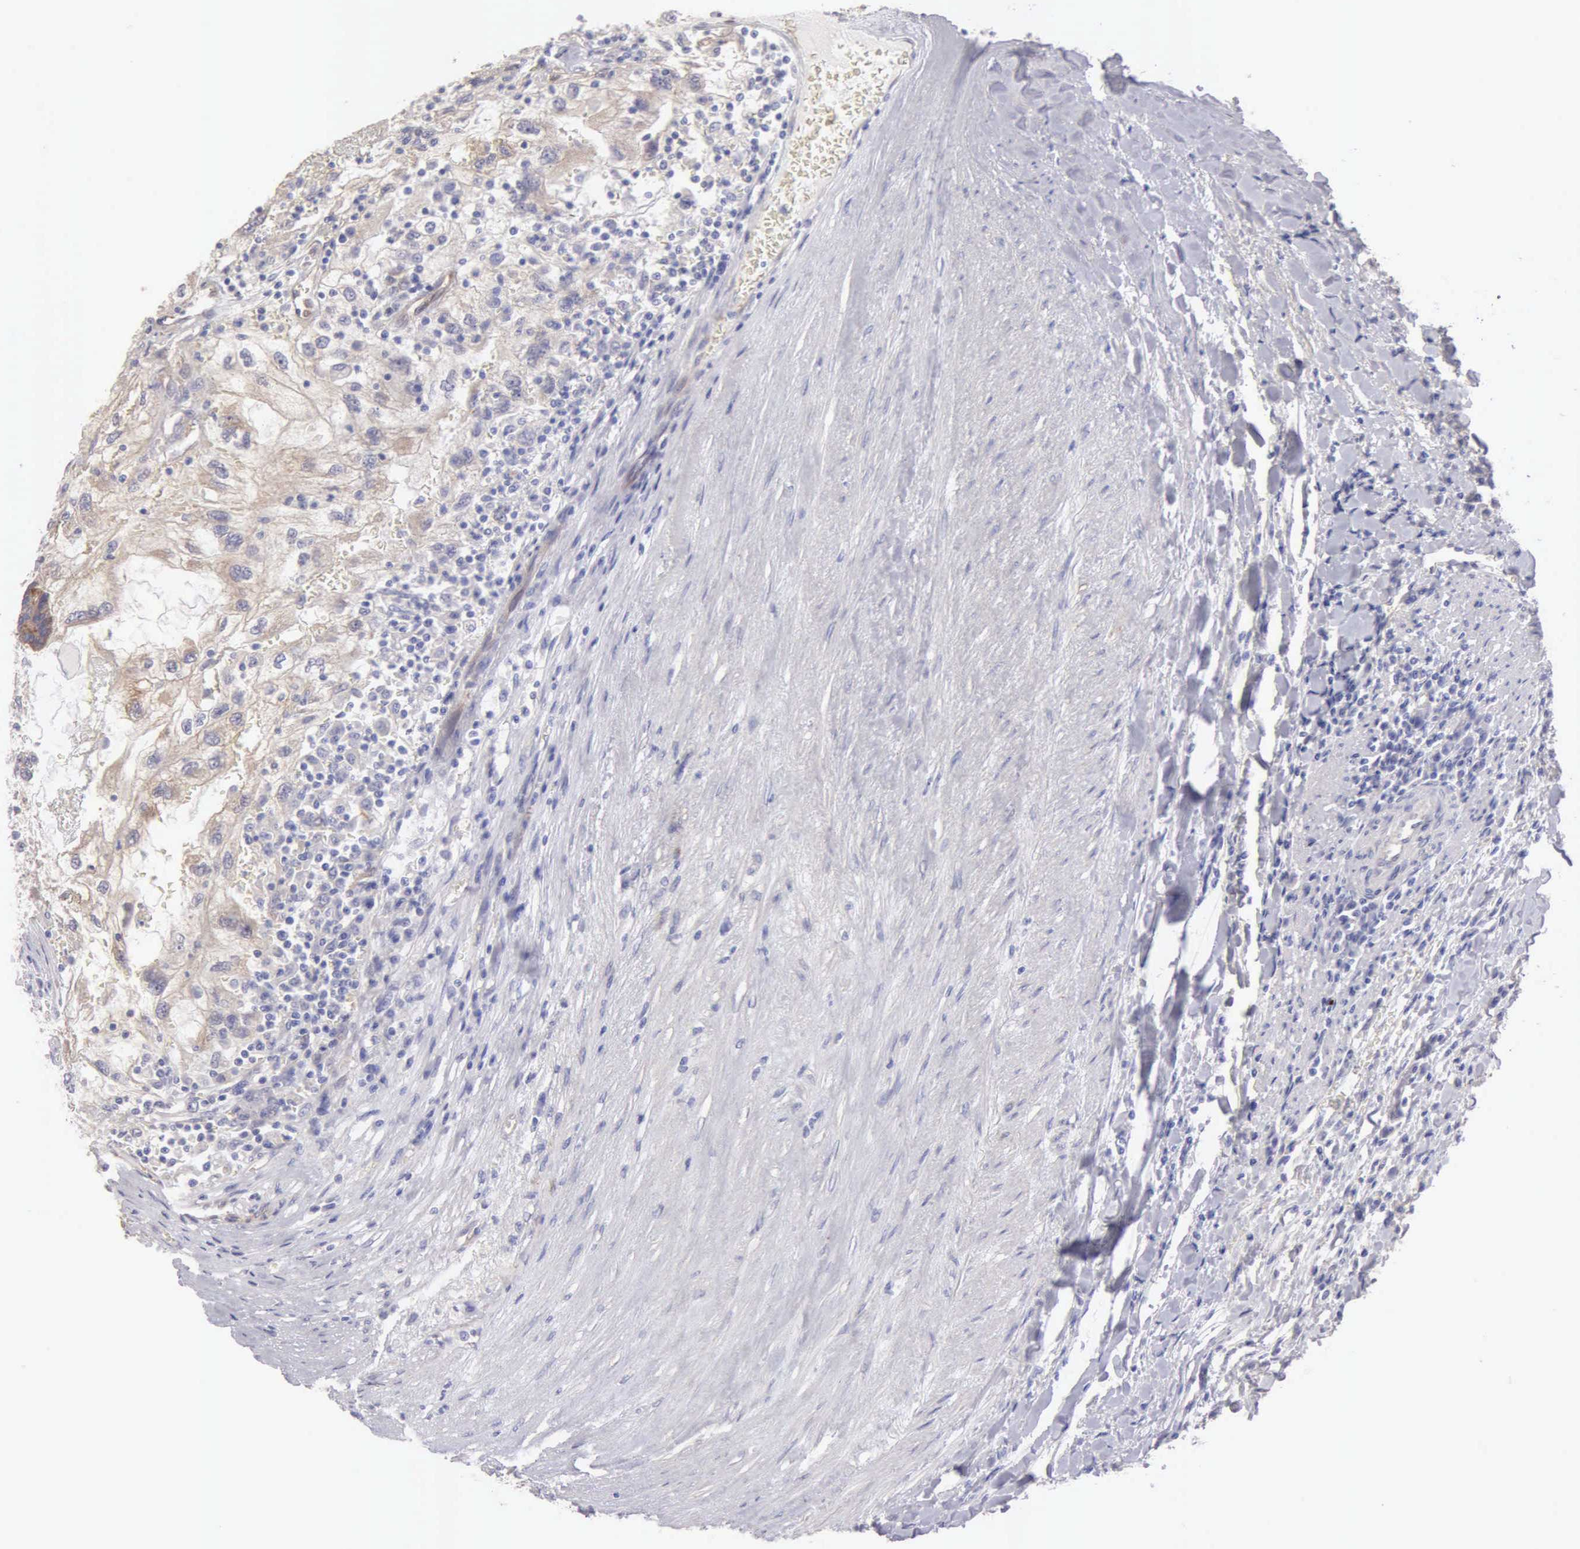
{"staining": {"intensity": "weak", "quantity": "25%-75%", "location": "cytoplasmic/membranous"}, "tissue": "renal cancer", "cell_type": "Tumor cells", "image_type": "cancer", "snomed": [{"axis": "morphology", "description": "Normal tissue, NOS"}, {"axis": "morphology", "description": "Adenocarcinoma, NOS"}, {"axis": "topography", "description": "Kidney"}], "caption": "Immunohistochemical staining of human renal cancer reveals low levels of weak cytoplasmic/membranous protein expression in approximately 25%-75% of tumor cells.", "gene": "APP", "patient": {"sex": "male", "age": 71}}